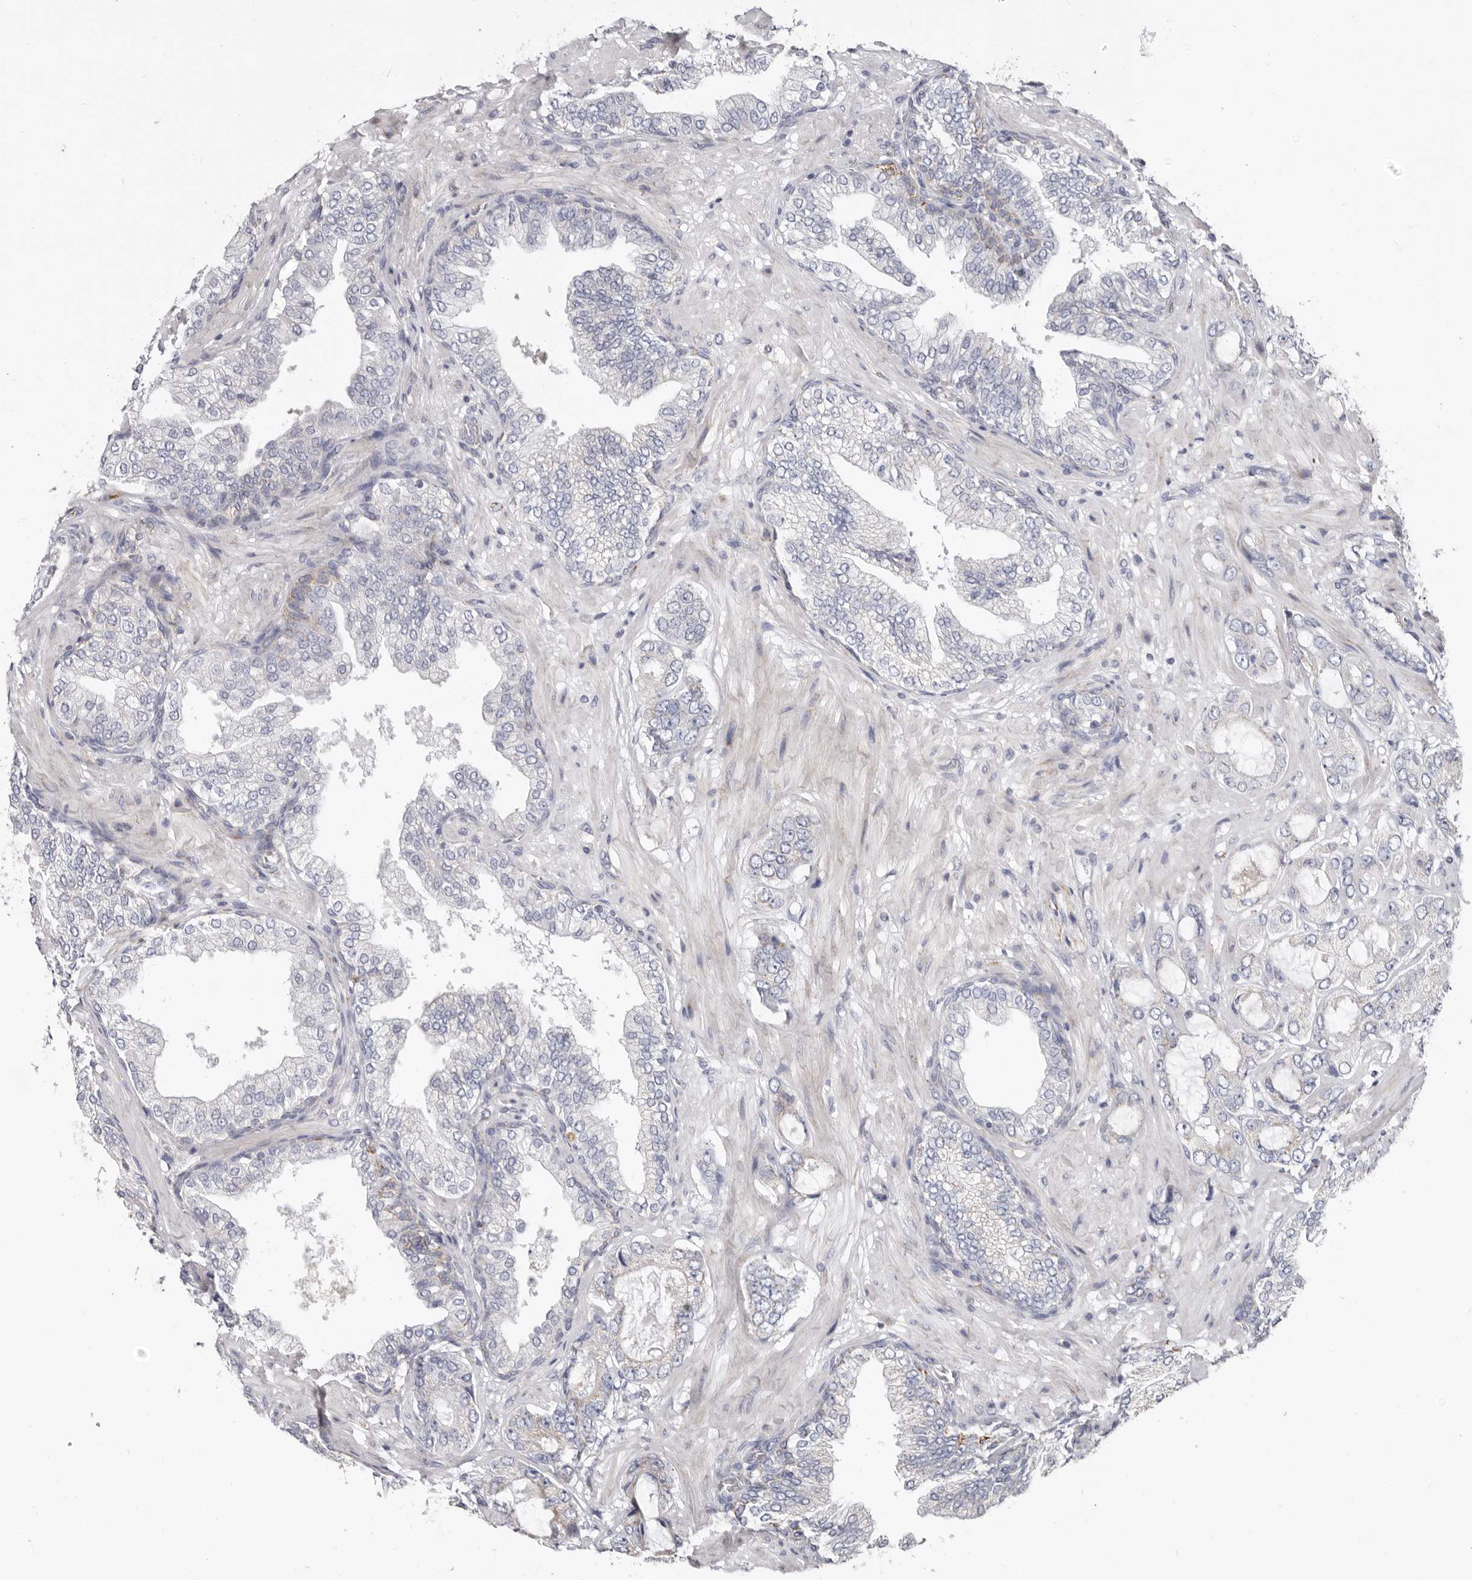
{"staining": {"intensity": "weak", "quantity": "<25%", "location": "cytoplasmic/membranous"}, "tissue": "prostate cancer", "cell_type": "Tumor cells", "image_type": "cancer", "snomed": [{"axis": "morphology", "description": "Adenocarcinoma, High grade"}, {"axis": "topography", "description": "Prostate"}], "caption": "Immunohistochemistry (IHC) histopathology image of neoplastic tissue: human adenocarcinoma (high-grade) (prostate) stained with DAB (3,3'-diaminobenzidine) displays no significant protein staining in tumor cells.", "gene": "RSPO2", "patient": {"sex": "male", "age": 59}}